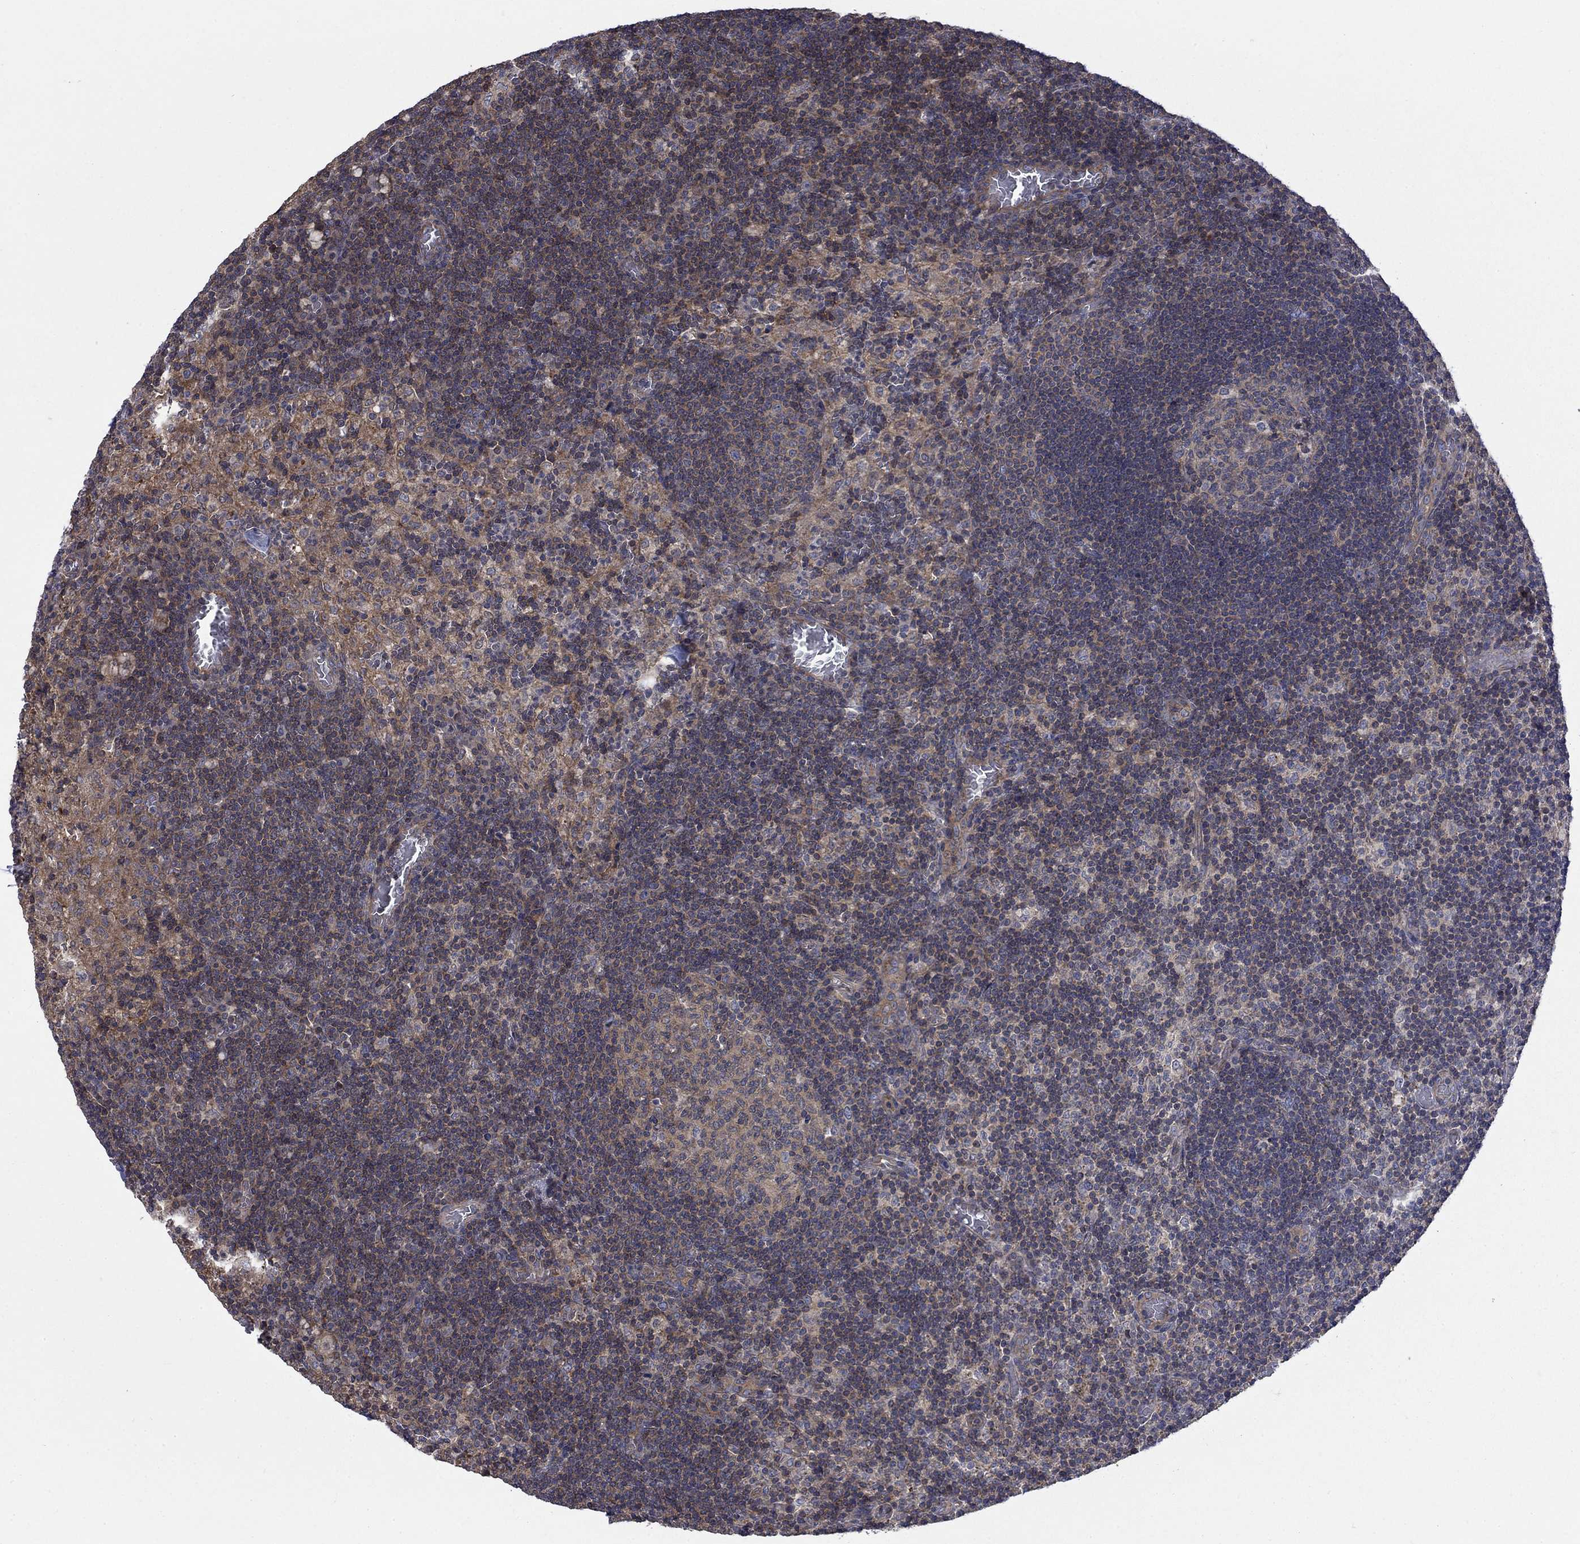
{"staining": {"intensity": "weak", "quantity": "<25%", "location": "cytoplasmic/membranous"}, "tissue": "lymph node", "cell_type": "Germinal center cells", "image_type": "normal", "snomed": [{"axis": "morphology", "description": "Normal tissue, NOS"}, {"axis": "topography", "description": "Lymph node"}], "caption": "DAB immunohistochemical staining of normal lymph node displays no significant positivity in germinal center cells. Brightfield microscopy of immunohistochemistry (IHC) stained with DAB (3,3'-diaminobenzidine) (brown) and hematoxylin (blue), captured at high magnification.", "gene": "PDZD2", "patient": {"sex": "male", "age": 63}}